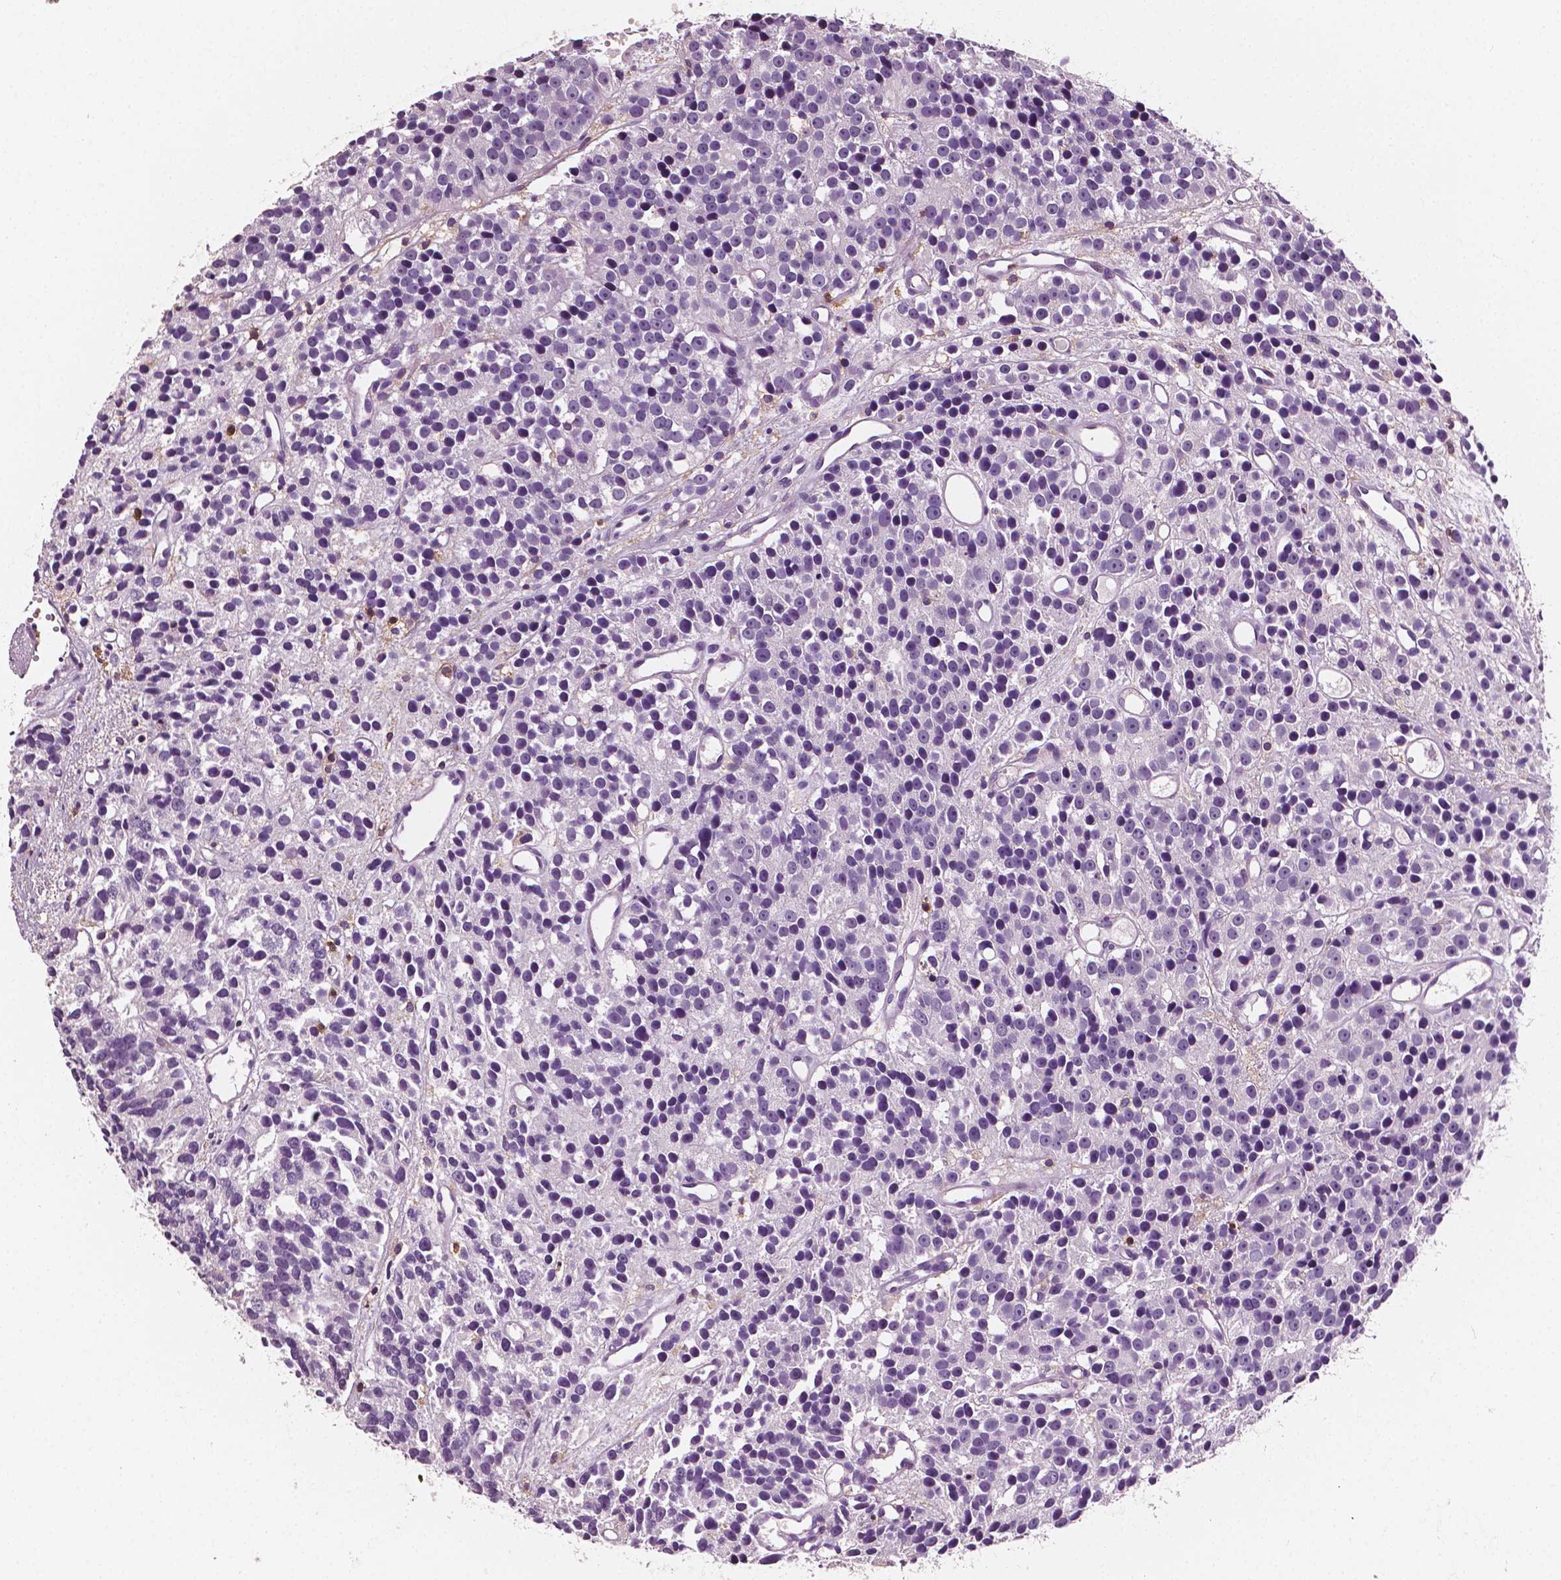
{"staining": {"intensity": "negative", "quantity": "none", "location": "none"}, "tissue": "prostate cancer", "cell_type": "Tumor cells", "image_type": "cancer", "snomed": [{"axis": "morphology", "description": "Adenocarcinoma, High grade"}, {"axis": "topography", "description": "Prostate"}], "caption": "There is no significant expression in tumor cells of prostate cancer.", "gene": "PTPRC", "patient": {"sex": "male", "age": 77}}